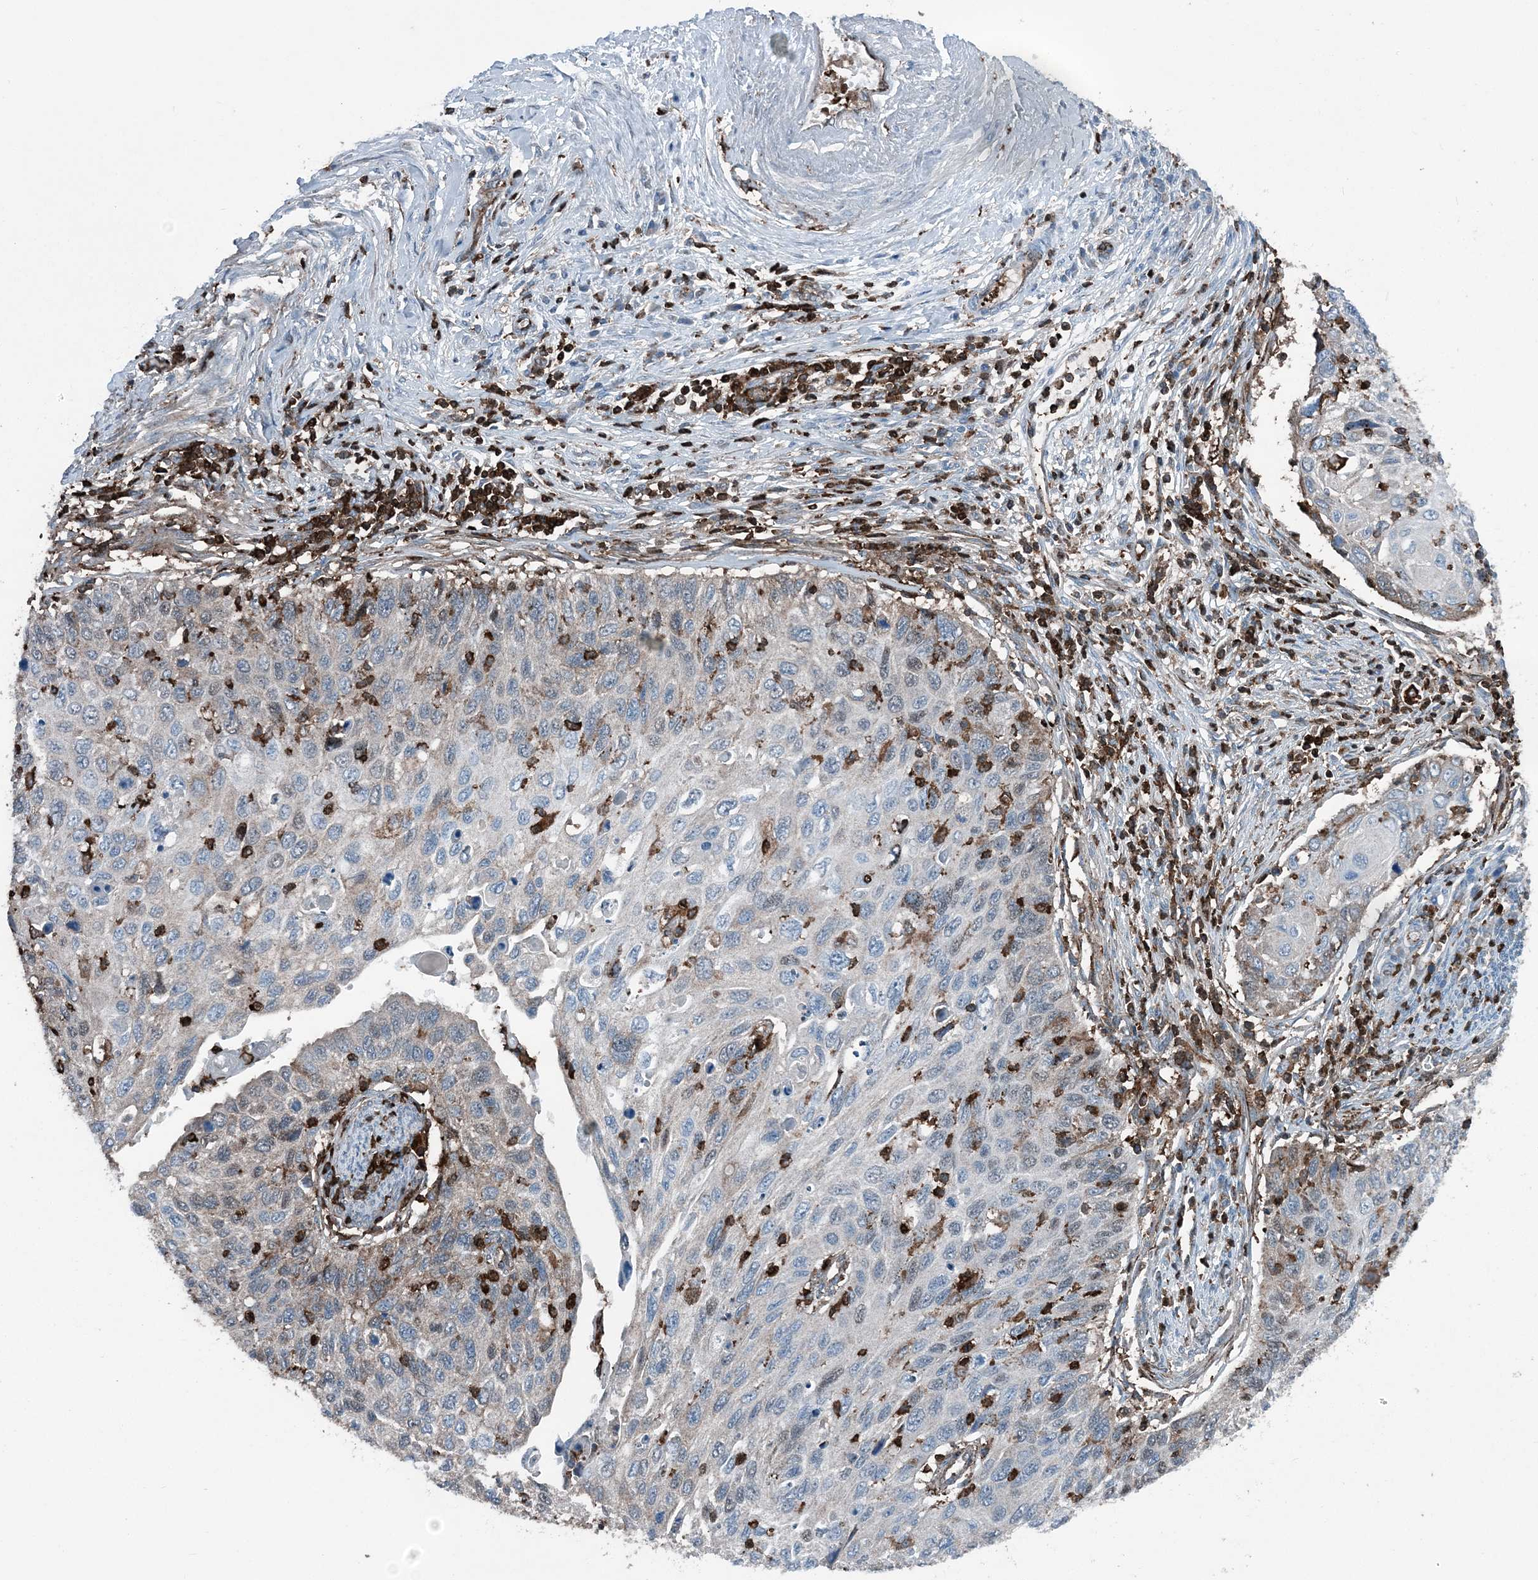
{"staining": {"intensity": "negative", "quantity": "none", "location": "none"}, "tissue": "cervical cancer", "cell_type": "Tumor cells", "image_type": "cancer", "snomed": [{"axis": "morphology", "description": "Squamous cell carcinoma, NOS"}, {"axis": "topography", "description": "Cervix"}], "caption": "Immunohistochemistry of human squamous cell carcinoma (cervical) reveals no staining in tumor cells.", "gene": "CFL1", "patient": {"sex": "female", "age": 70}}